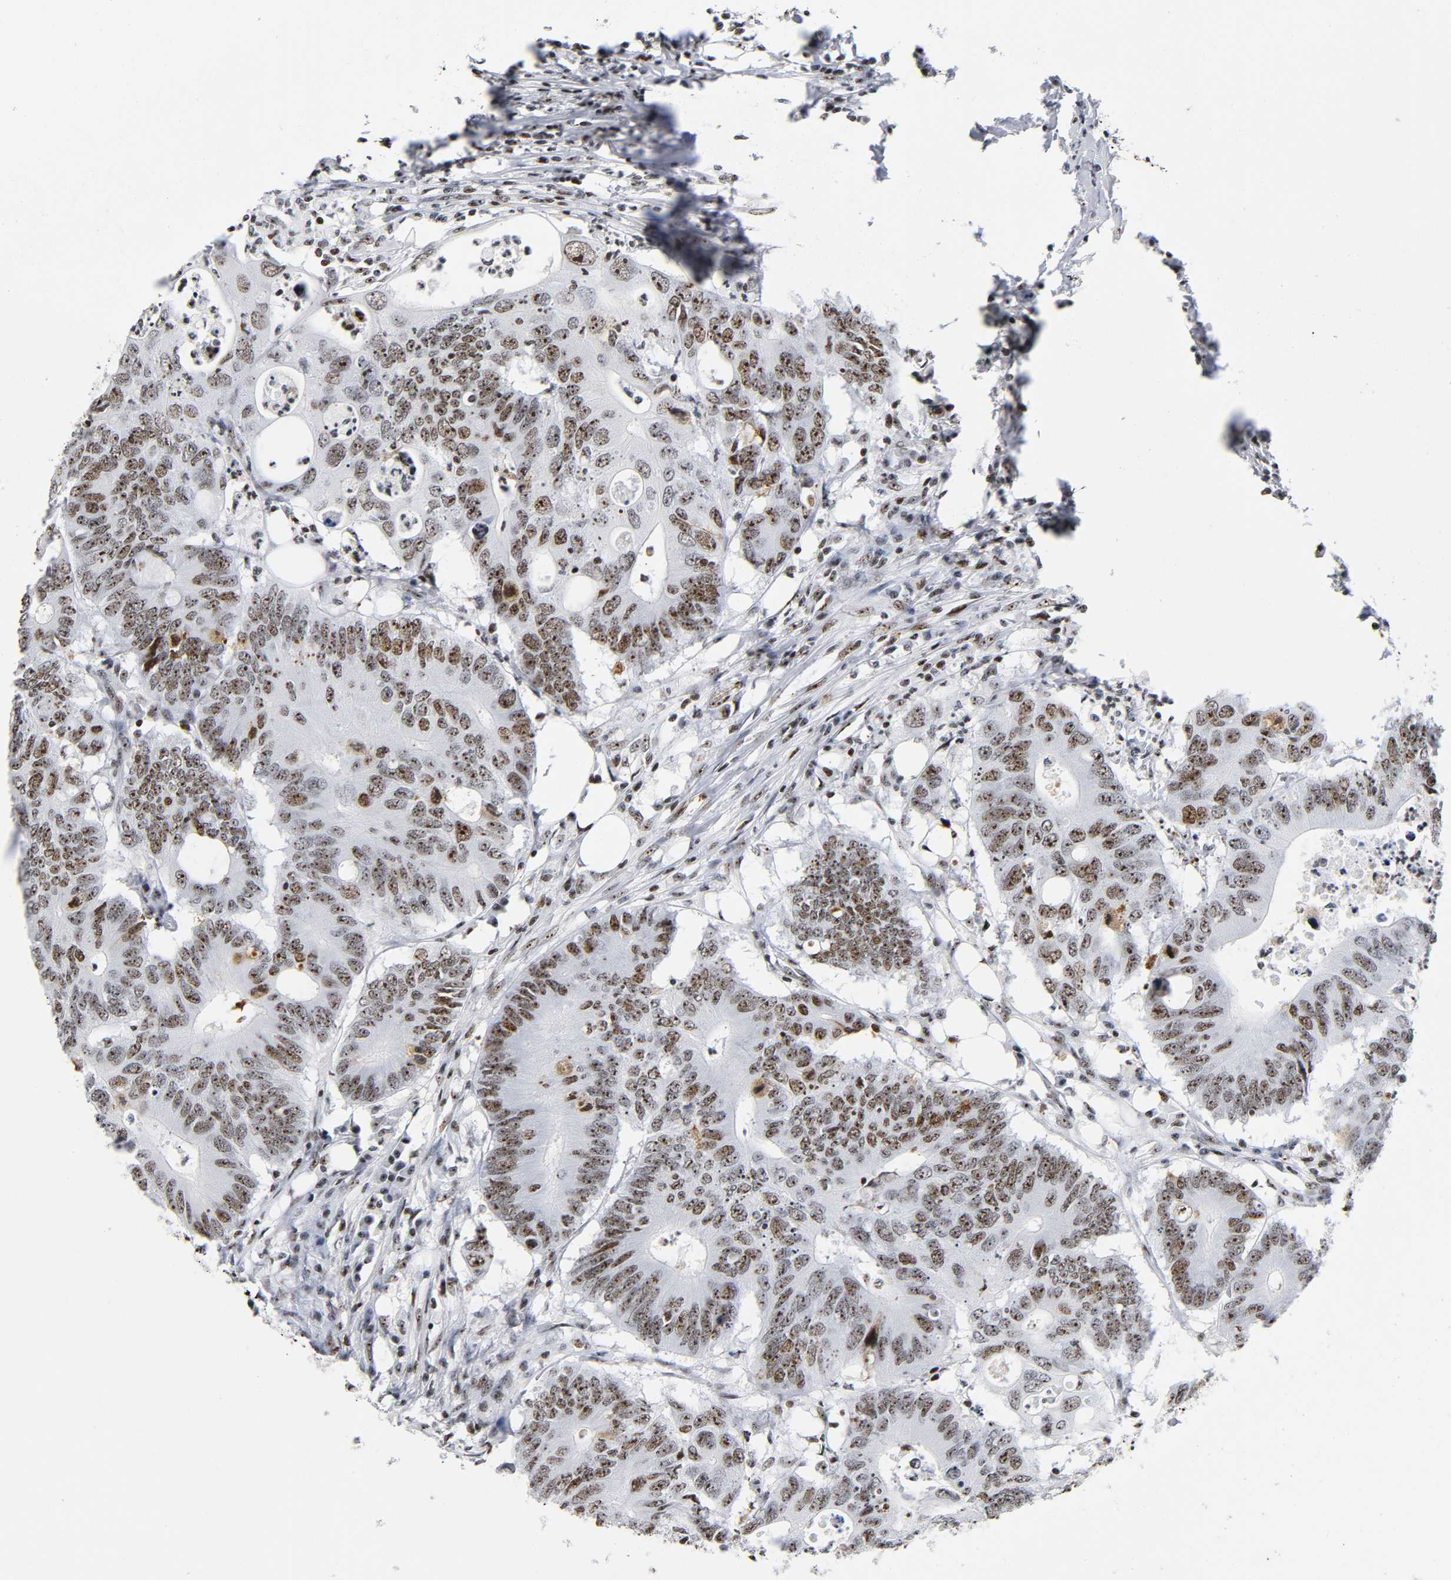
{"staining": {"intensity": "strong", "quantity": ">75%", "location": "nuclear"}, "tissue": "colorectal cancer", "cell_type": "Tumor cells", "image_type": "cancer", "snomed": [{"axis": "morphology", "description": "Adenocarcinoma, NOS"}, {"axis": "topography", "description": "Colon"}], "caption": "This micrograph demonstrates colorectal cancer stained with IHC to label a protein in brown. The nuclear of tumor cells show strong positivity for the protein. Nuclei are counter-stained blue.", "gene": "UBTF", "patient": {"sex": "male", "age": 71}}